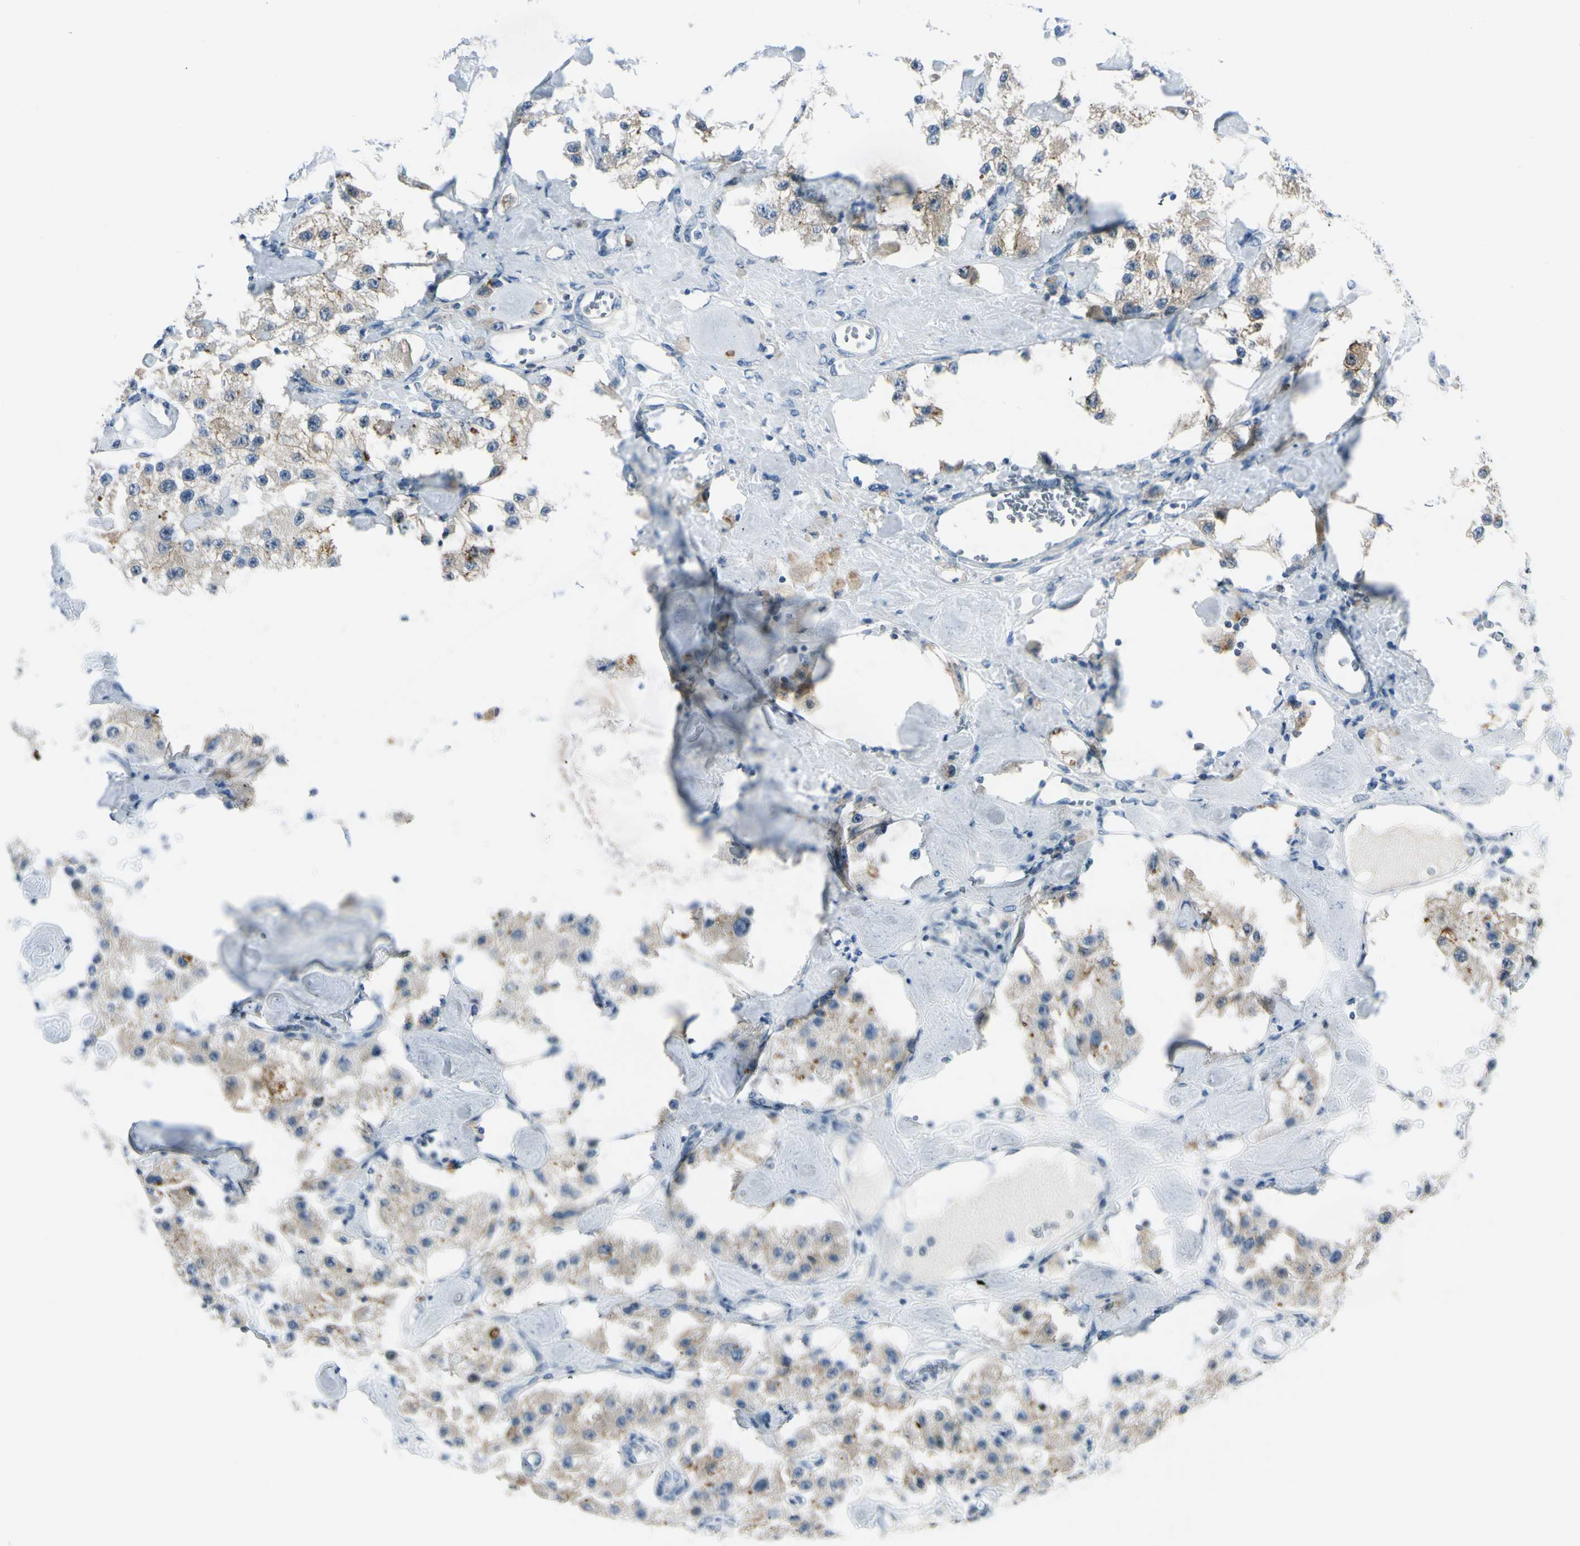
{"staining": {"intensity": "weak", "quantity": "25%-75%", "location": "cytoplasmic/membranous"}, "tissue": "carcinoid", "cell_type": "Tumor cells", "image_type": "cancer", "snomed": [{"axis": "morphology", "description": "Carcinoid, malignant, NOS"}, {"axis": "topography", "description": "Pancreas"}], "caption": "IHC (DAB) staining of carcinoid displays weak cytoplasmic/membranous protein positivity in about 25%-75% of tumor cells.", "gene": "PEBP1", "patient": {"sex": "male", "age": 41}}